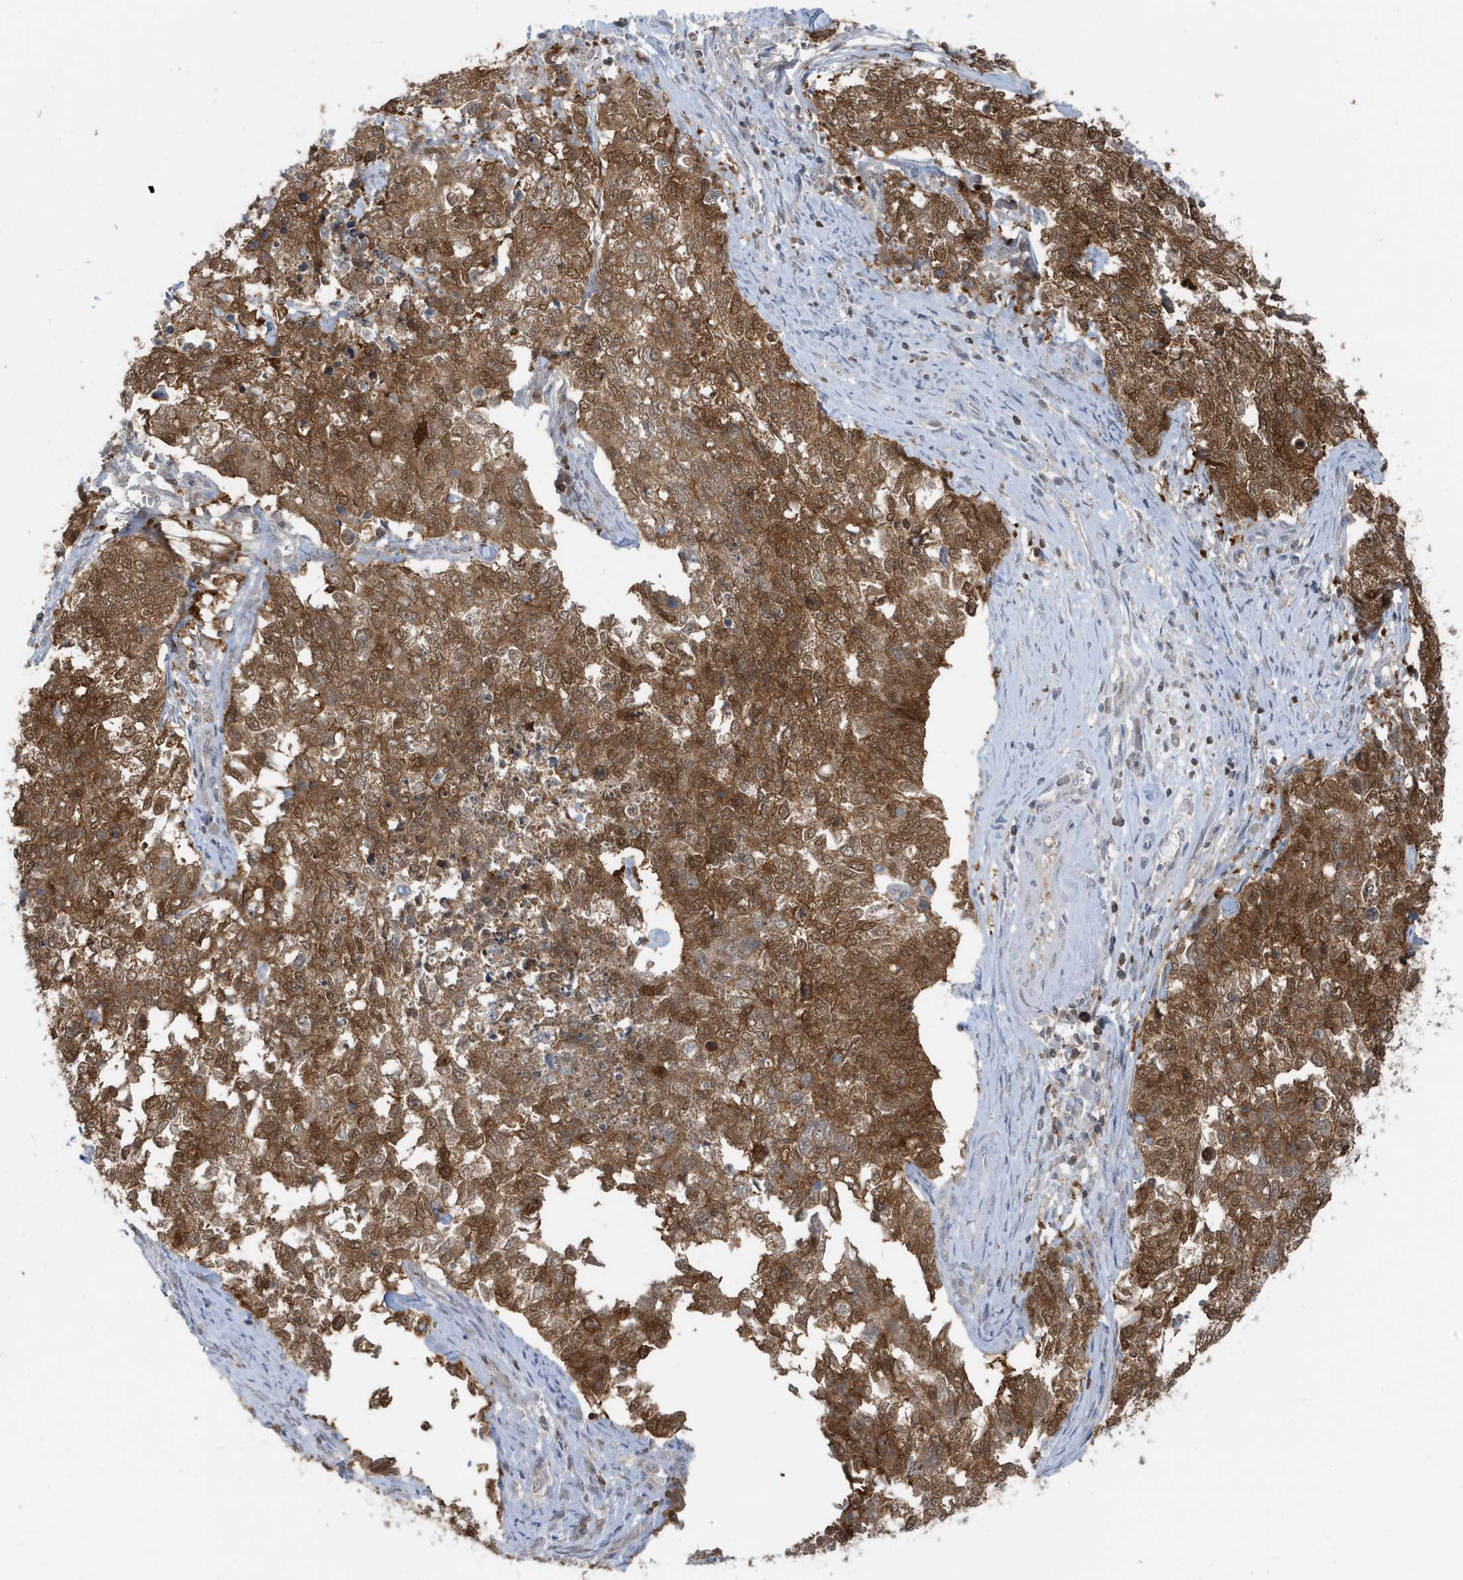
{"staining": {"intensity": "moderate", "quantity": ">75%", "location": "cytoplasmic/membranous"}, "tissue": "cervical cancer", "cell_type": "Tumor cells", "image_type": "cancer", "snomed": [{"axis": "morphology", "description": "Squamous cell carcinoma, NOS"}, {"axis": "topography", "description": "Cervix"}], "caption": "High-power microscopy captured an immunohistochemistry (IHC) photomicrograph of cervical squamous cell carcinoma, revealing moderate cytoplasmic/membranous expression in about >75% of tumor cells. (brown staining indicates protein expression, while blue staining denotes nuclei).", "gene": "OGA", "patient": {"sex": "female", "age": 63}}